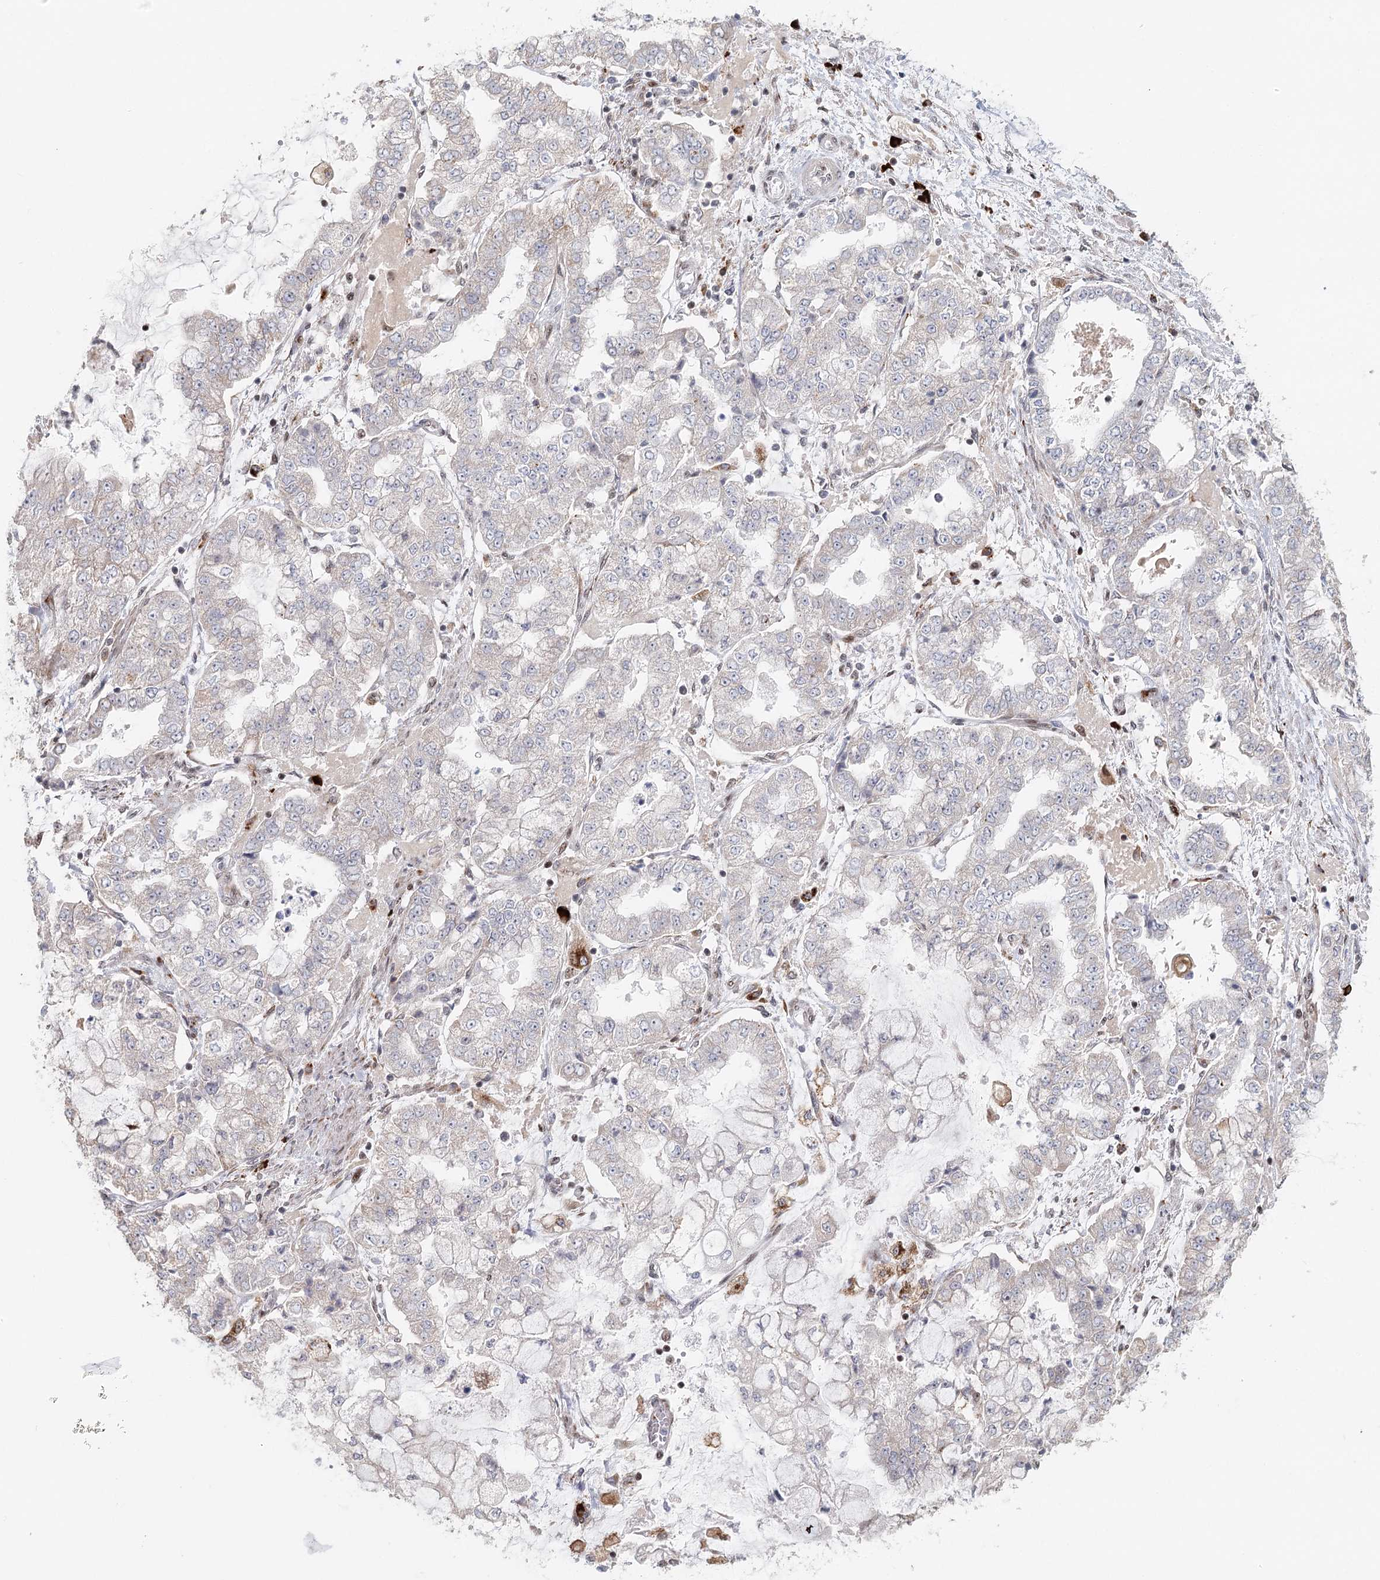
{"staining": {"intensity": "negative", "quantity": "none", "location": "none"}, "tissue": "stomach cancer", "cell_type": "Tumor cells", "image_type": "cancer", "snomed": [{"axis": "morphology", "description": "Adenocarcinoma, NOS"}, {"axis": "topography", "description": "Stomach"}], "caption": "Tumor cells are negative for brown protein staining in stomach cancer (adenocarcinoma). The staining is performed using DAB (3,3'-diaminobenzidine) brown chromogen with nuclei counter-stained in using hematoxylin.", "gene": "BNIP5", "patient": {"sex": "male", "age": 76}}